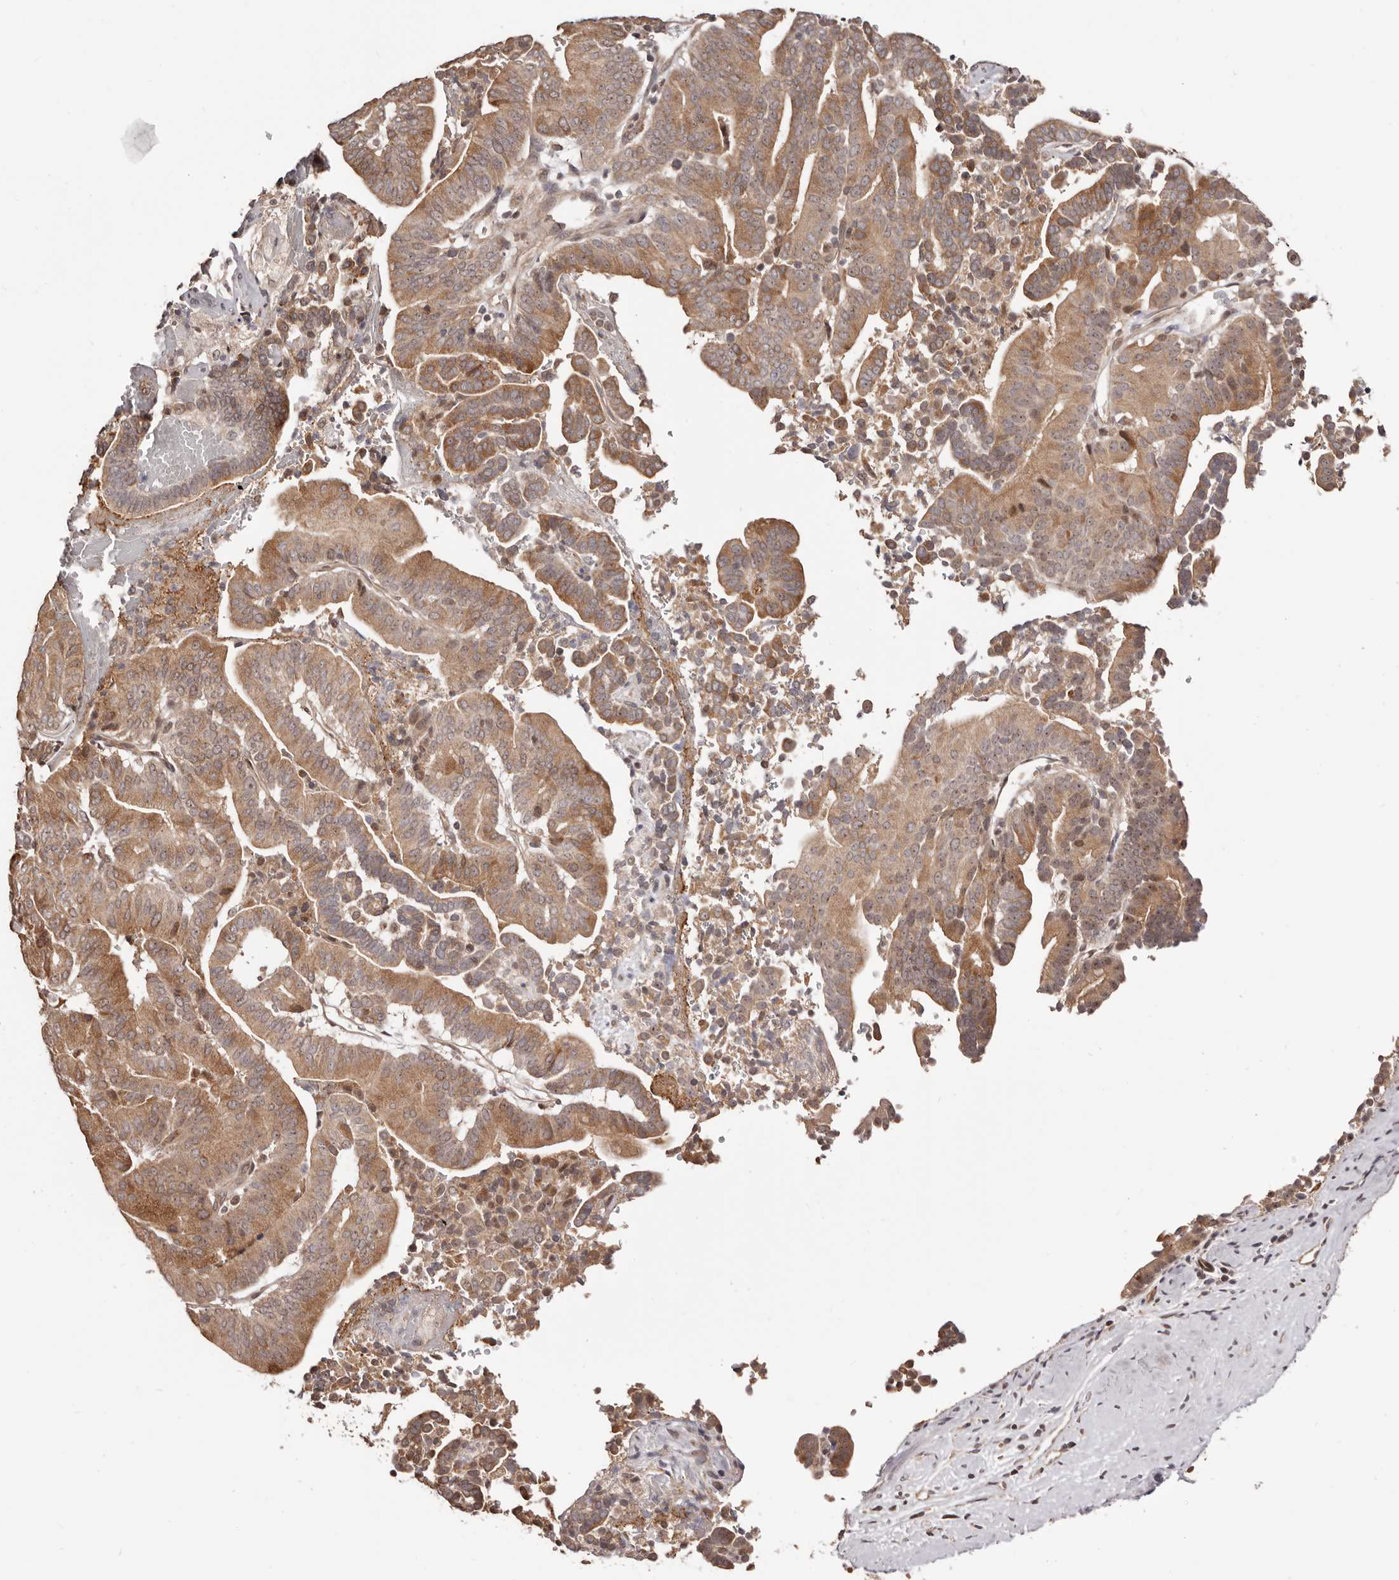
{"staining": {"intensity": "moderate", "quantity": ">75%", "location": "cytoplasmic/membranous,nuclear"}, "tissue": "liver cancer", "cell_type": "Tumor cells", "image_type": "cancer", "snomed": [{"axis": "morphology", "description": "Cholangiocarcinoma"}, {"axis": "topography", "description": "Liver"}], "caption": "Immunohistochemistry (IHC) image of neoplastic tissue: cholangiocarcinoma (liver) stained using IHC displays medium levels of moderate protein expression localized specifically in the cytoplasmic/membranous and nuclear of tumor cells, appearing as a cytoplasmic/membranous and nuclear brown color.", "gene": "NOL12", "patient": {"sex": "female", "age": 75}}